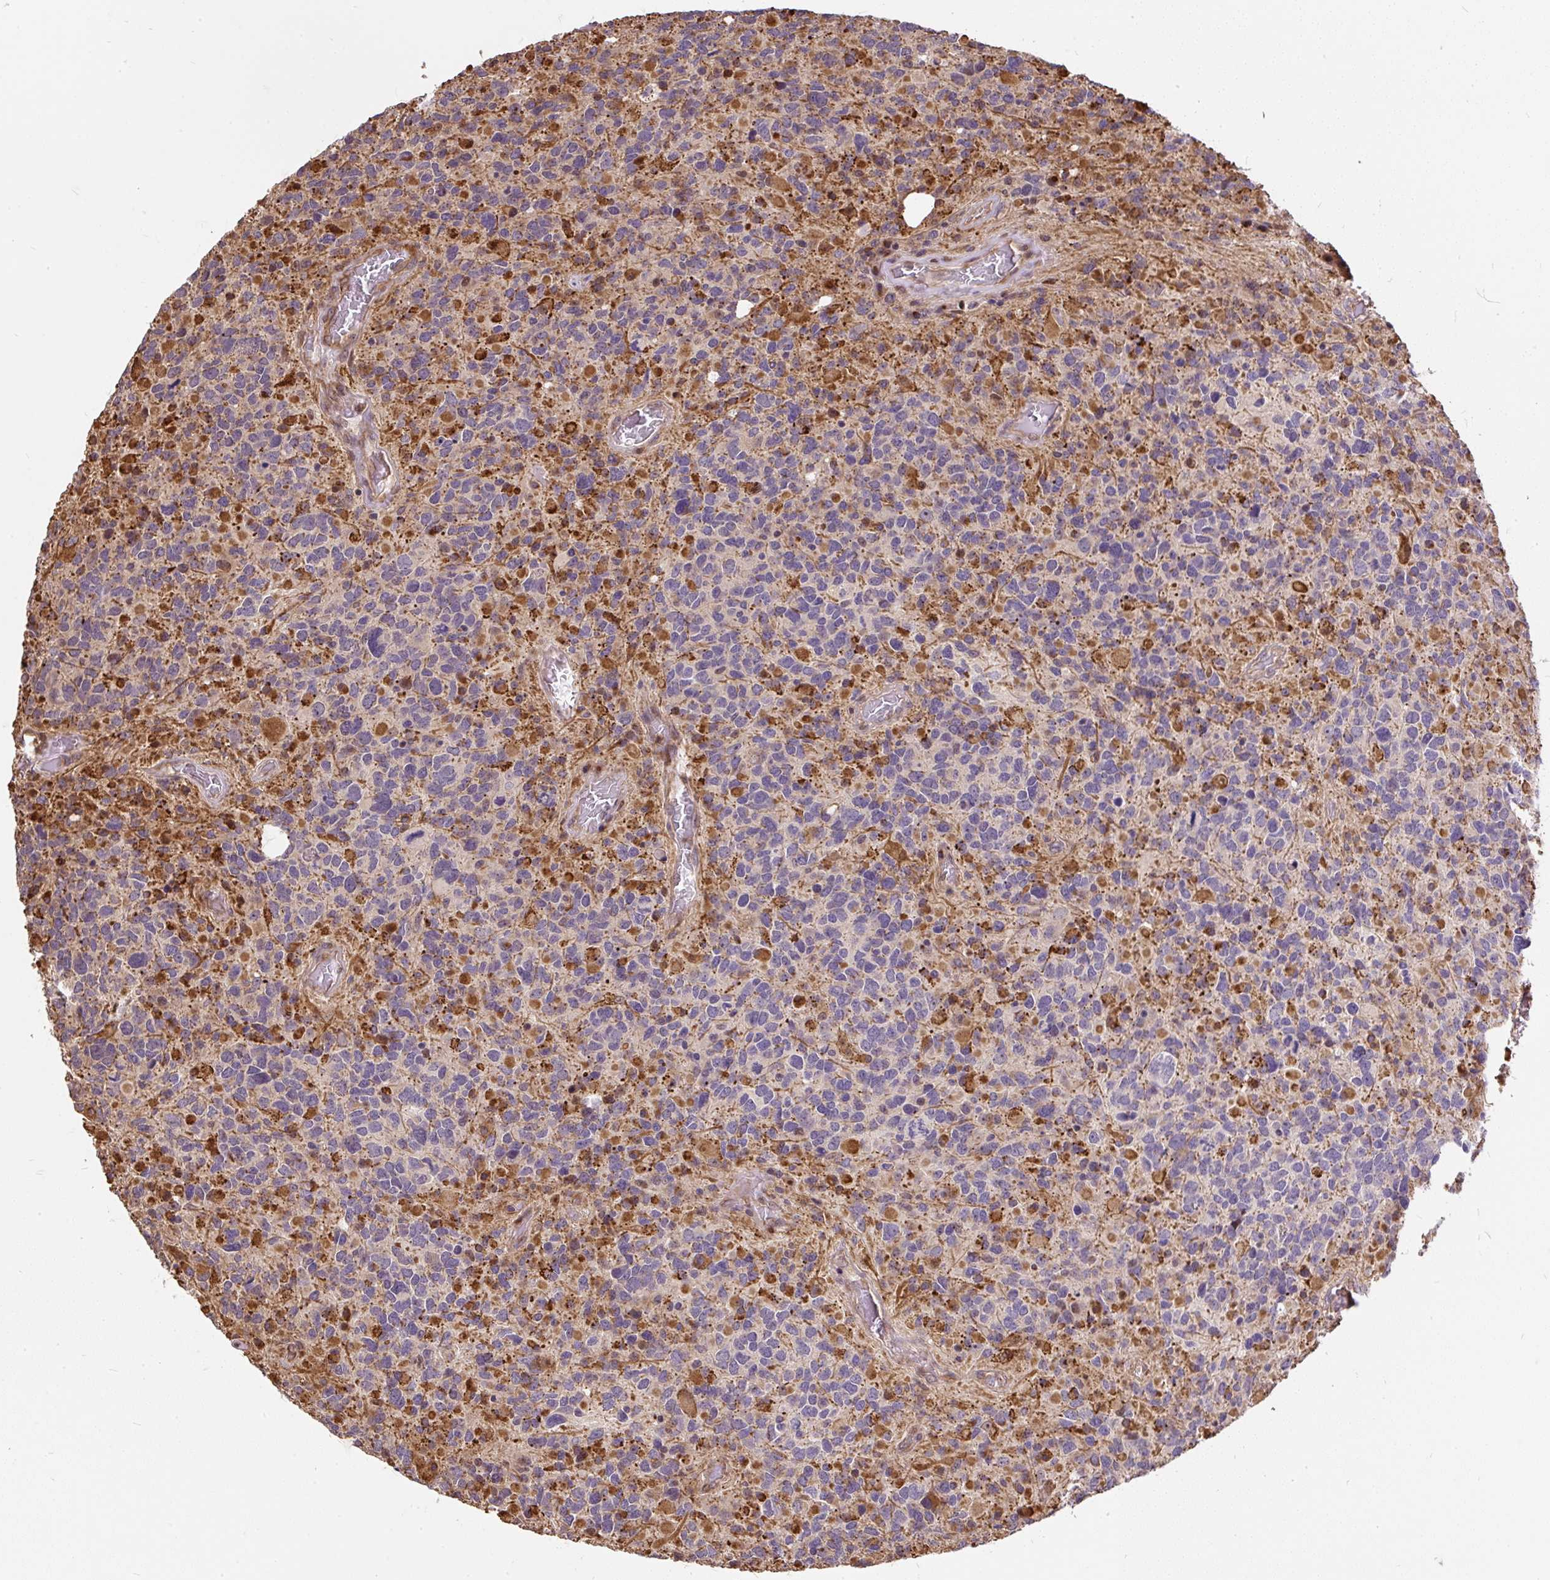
{"staining": {"intensity": "weak", "quantity": "<25%", "location": "cytoplasmic/membranous"}, "tissue": "glioma", "cell_type": "Tumor cells", "image_type": "cancer", "snomed": [{"axis": "morphology", "description": "Glioma, malignant, High grade"}, {"axis": "topography", "description": "Brain"}], "caption": "Immunohistochemistry of malignant high-grade glioma reveals no staining in tumor cells.", "gene": "PUS7L", "patient": {"sex": "female", "age": 40}}